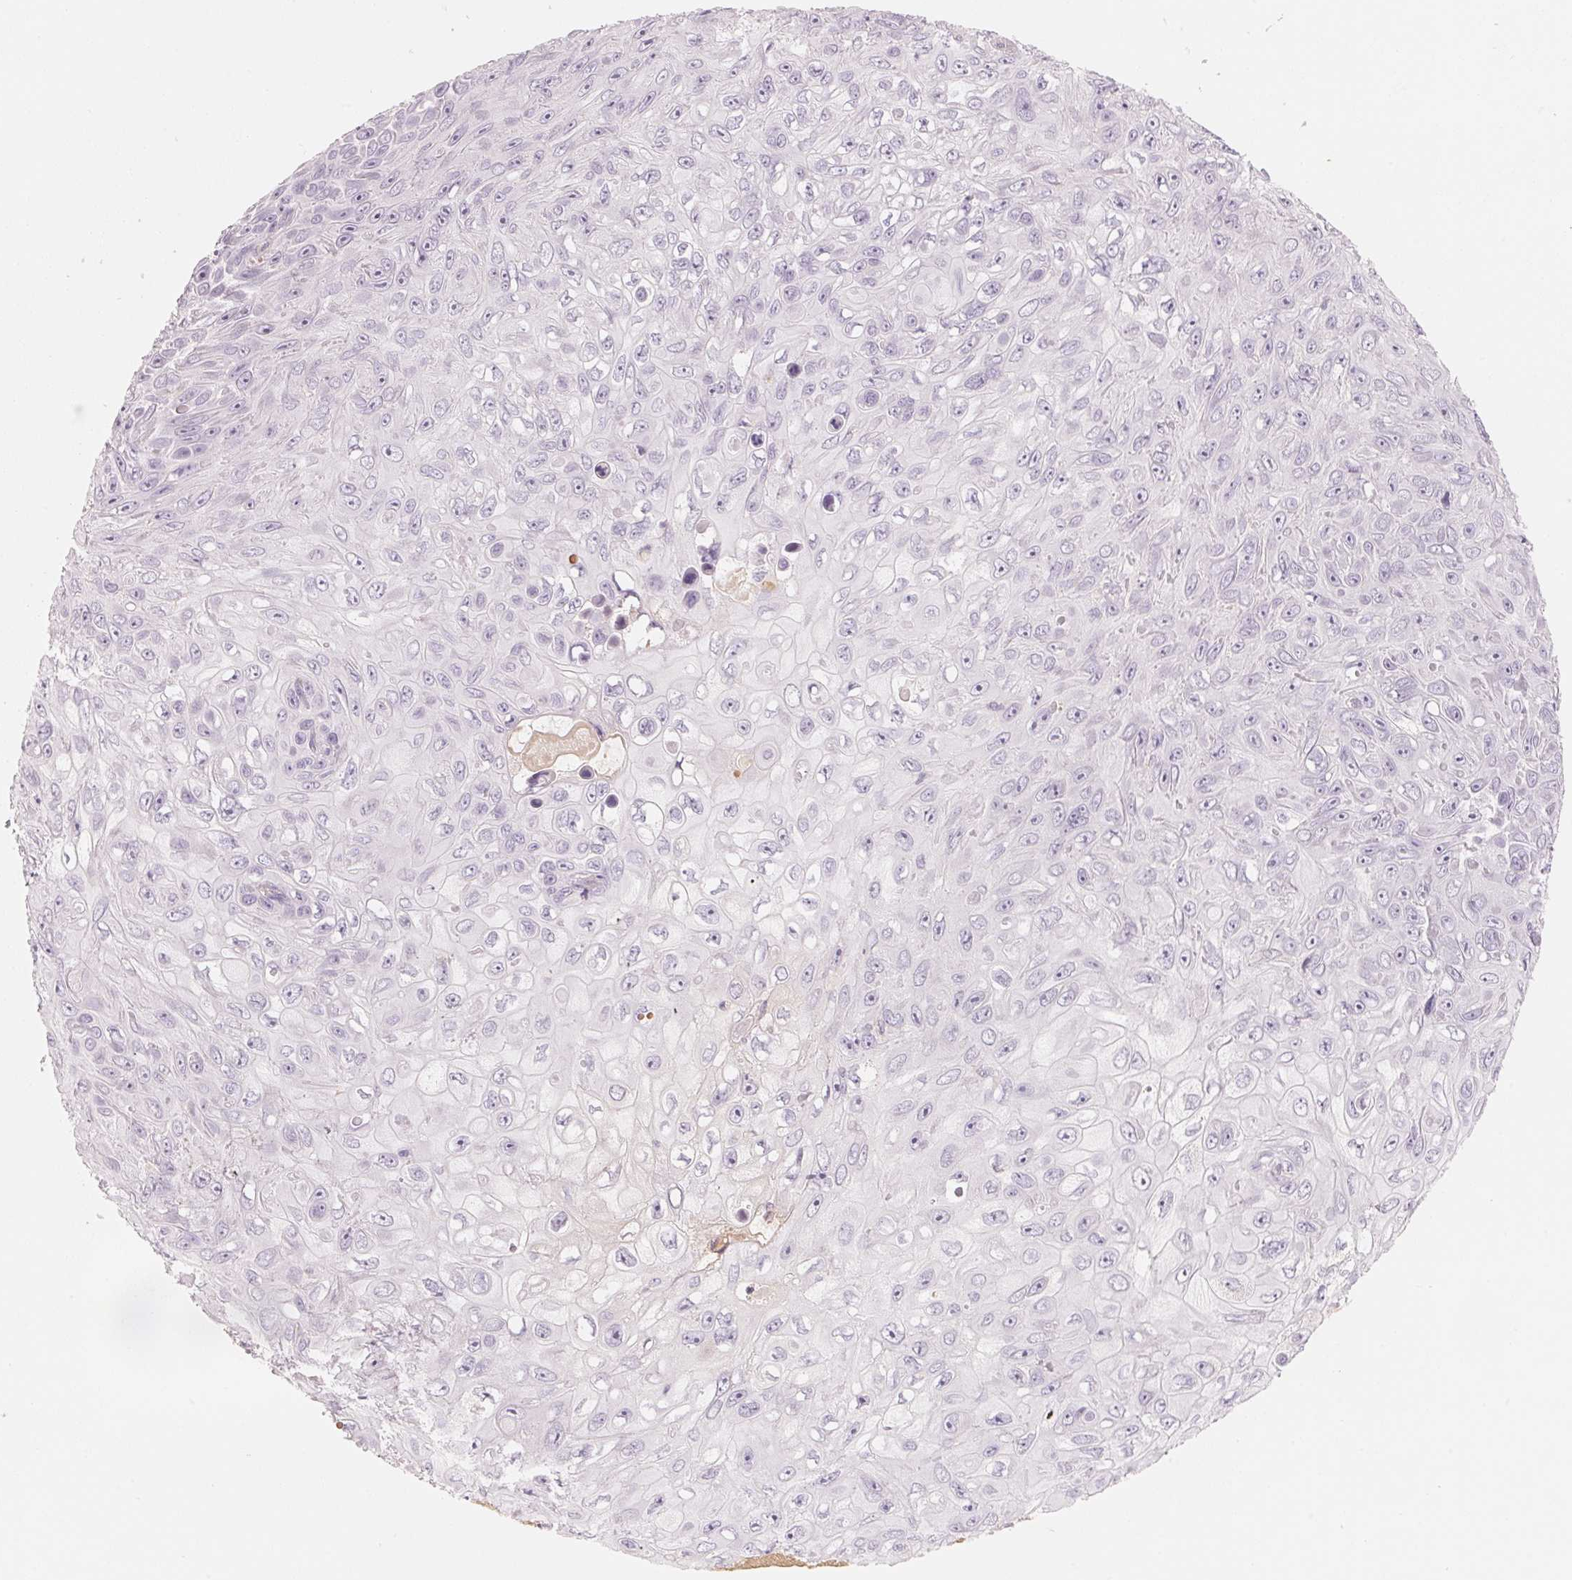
{"staining": {"intensity": "negative", "quantity": "none", "location": "none"}, "tissue": "skin cancer", "cell_type": "Tumor cells", "image_type": "cancer", "snomed": [{"axis": "morphology", "description": "Squamous cell carcinoma, NOS"}, {"axis": "topography", "description": "Skin"}], "caption": "Immunohistochemistry micrograph of human skin squamous cell carcinoma stained for a protein (brown), which reveals no expression in tumor cells.", "gene": "CFHR2", "patient": {"sex": "male", "age": 82}}